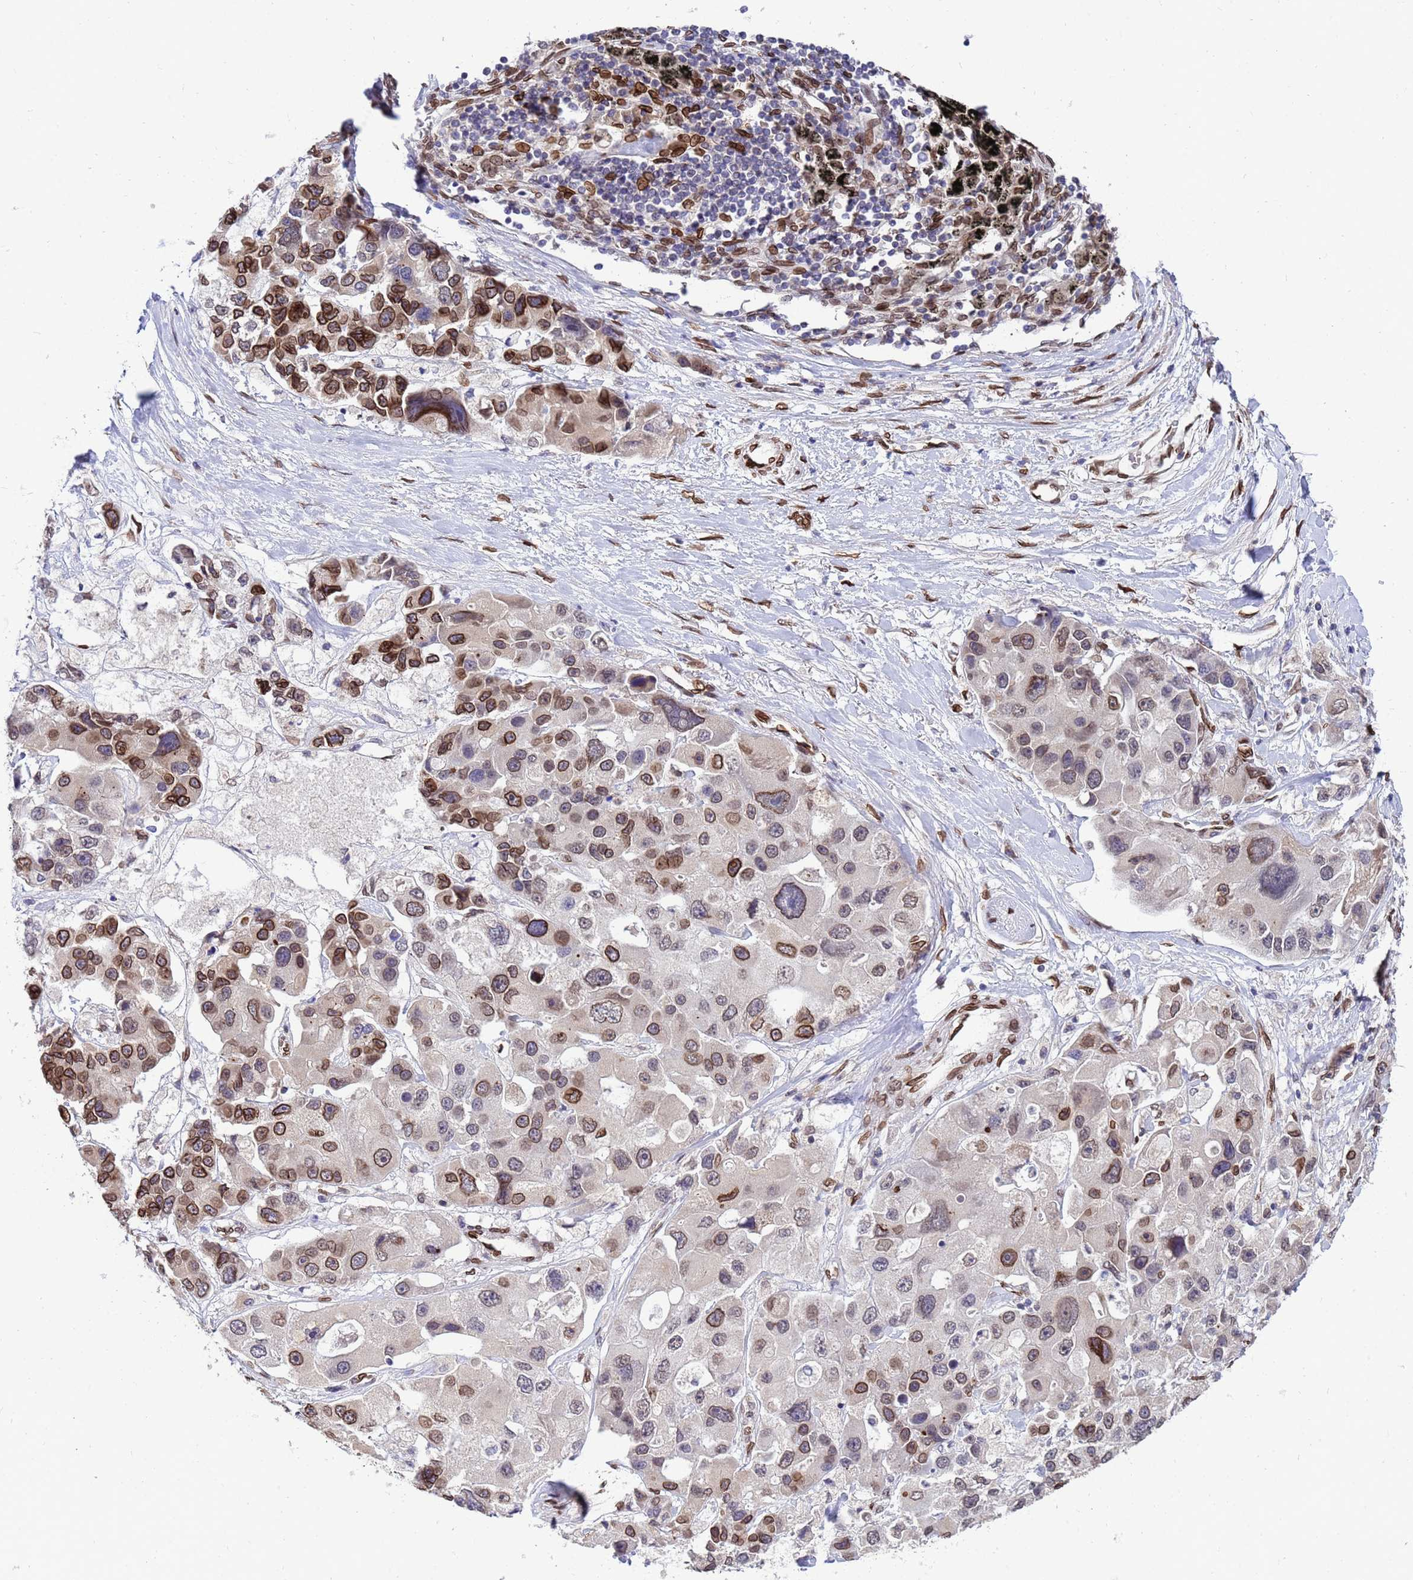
{"staining": {"intensity": "strong", "quantity": "25%-75%", "location": "cytoplasmic/membranous,nuclear"}, "tissue": "lung cancer", "cell_type": "Tumor cells", "image_type": "cancer", "snomed": [{"axis": "morphology", "description": "Adenocarcinoma, NOS"}, {"axis": "topography", "description": "Lung"}], "caption": "Tumor cells exhibit high levels of strong cytoplasmic/membranous and nuclear staining in about 25%-75% of cells in human lung cancer.", "gene": "GPR135", "patient": {"sex": "female", "age": 54}}